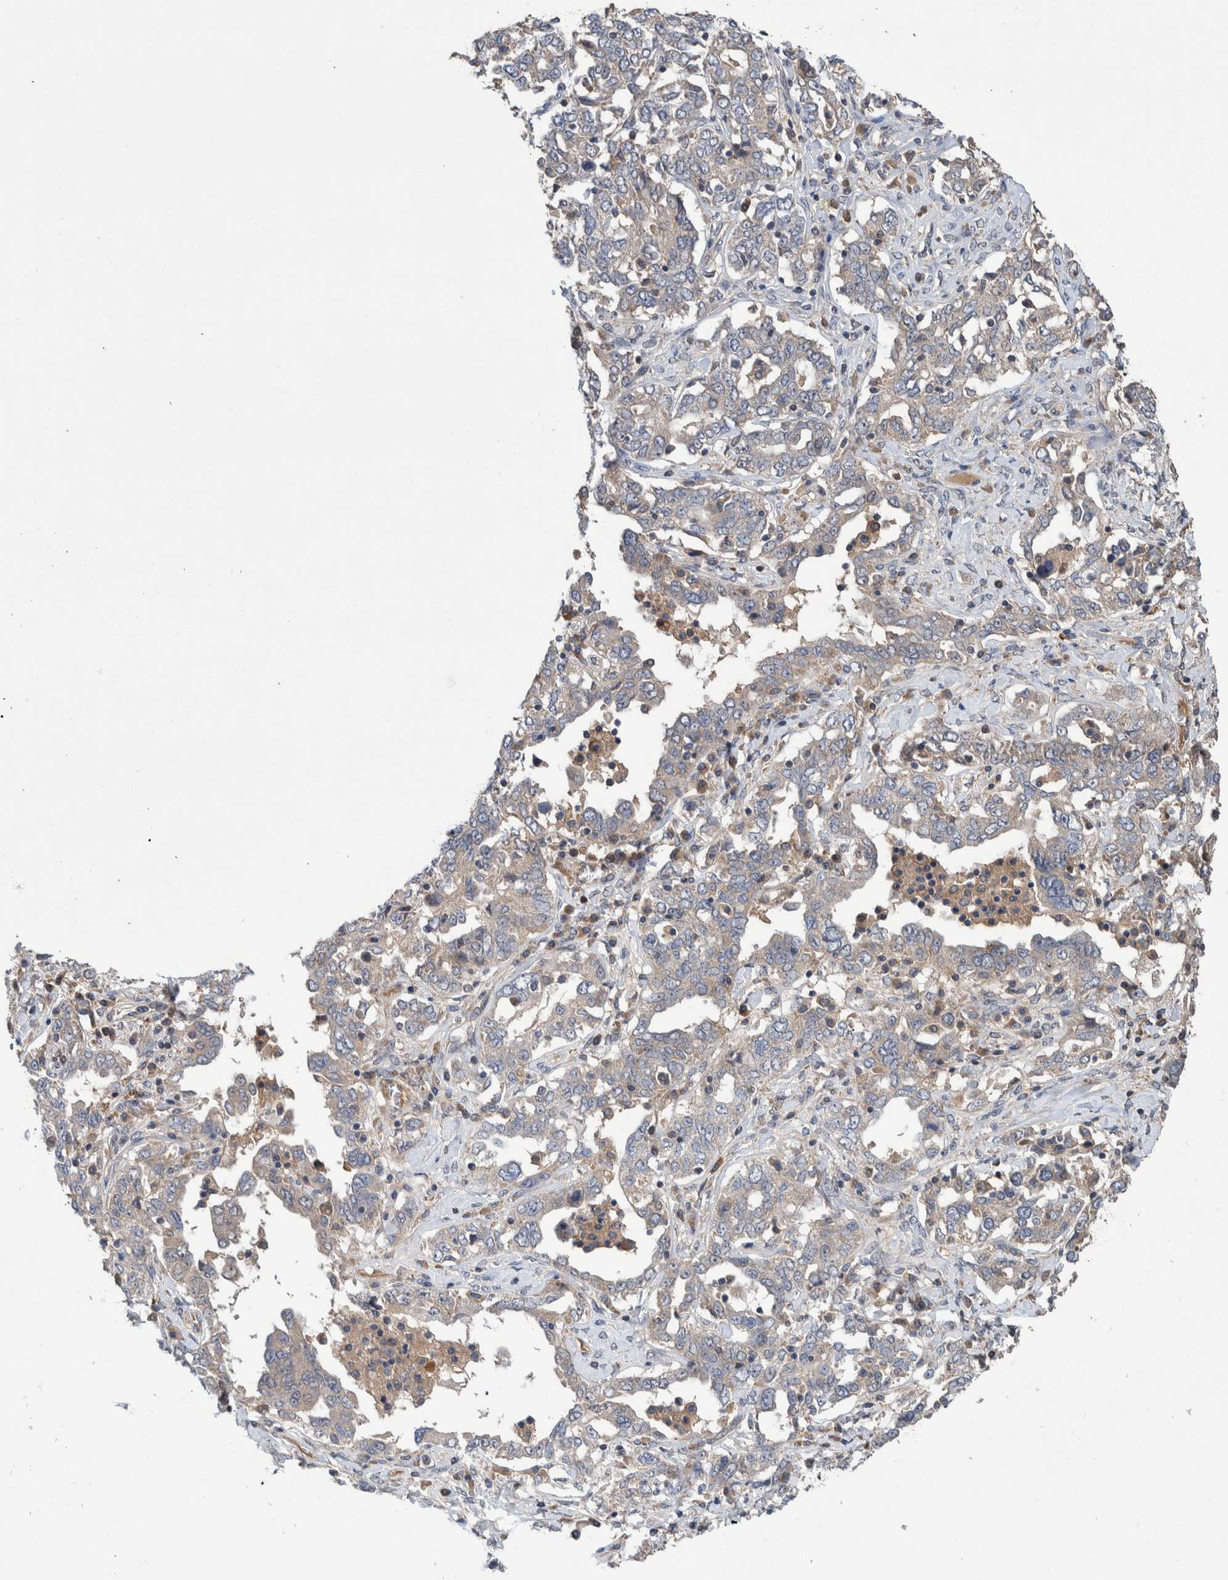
{"staining": {"intensity": "weak", "quantity": "25%-75%", "location": "cytoplasmic/membranous"}, "tissue": "ovarian cancer", "cell_type": "Tumor cells", "image_type": "cancer", "snomed": [{"axis": "morphology", "description": "Cystadenocarcinoma, mucinous, NOS"}, {"axis": "topography", "description": "Ovary"}], "caption": "Immunohistochemistry histopathology image of neoplastic tissue: ovarian mucinous cystadenocarcinoma stained using immunohistochemistry (IHC) demonstrates low levels of weak protein expression localized specifically in the cytoplasmic/membranous of tumor cells, appearing as a cytoplasmic/membranous brown color.", "gene": "PLPBP", "patient": {"sex": "female", "age": 73}}